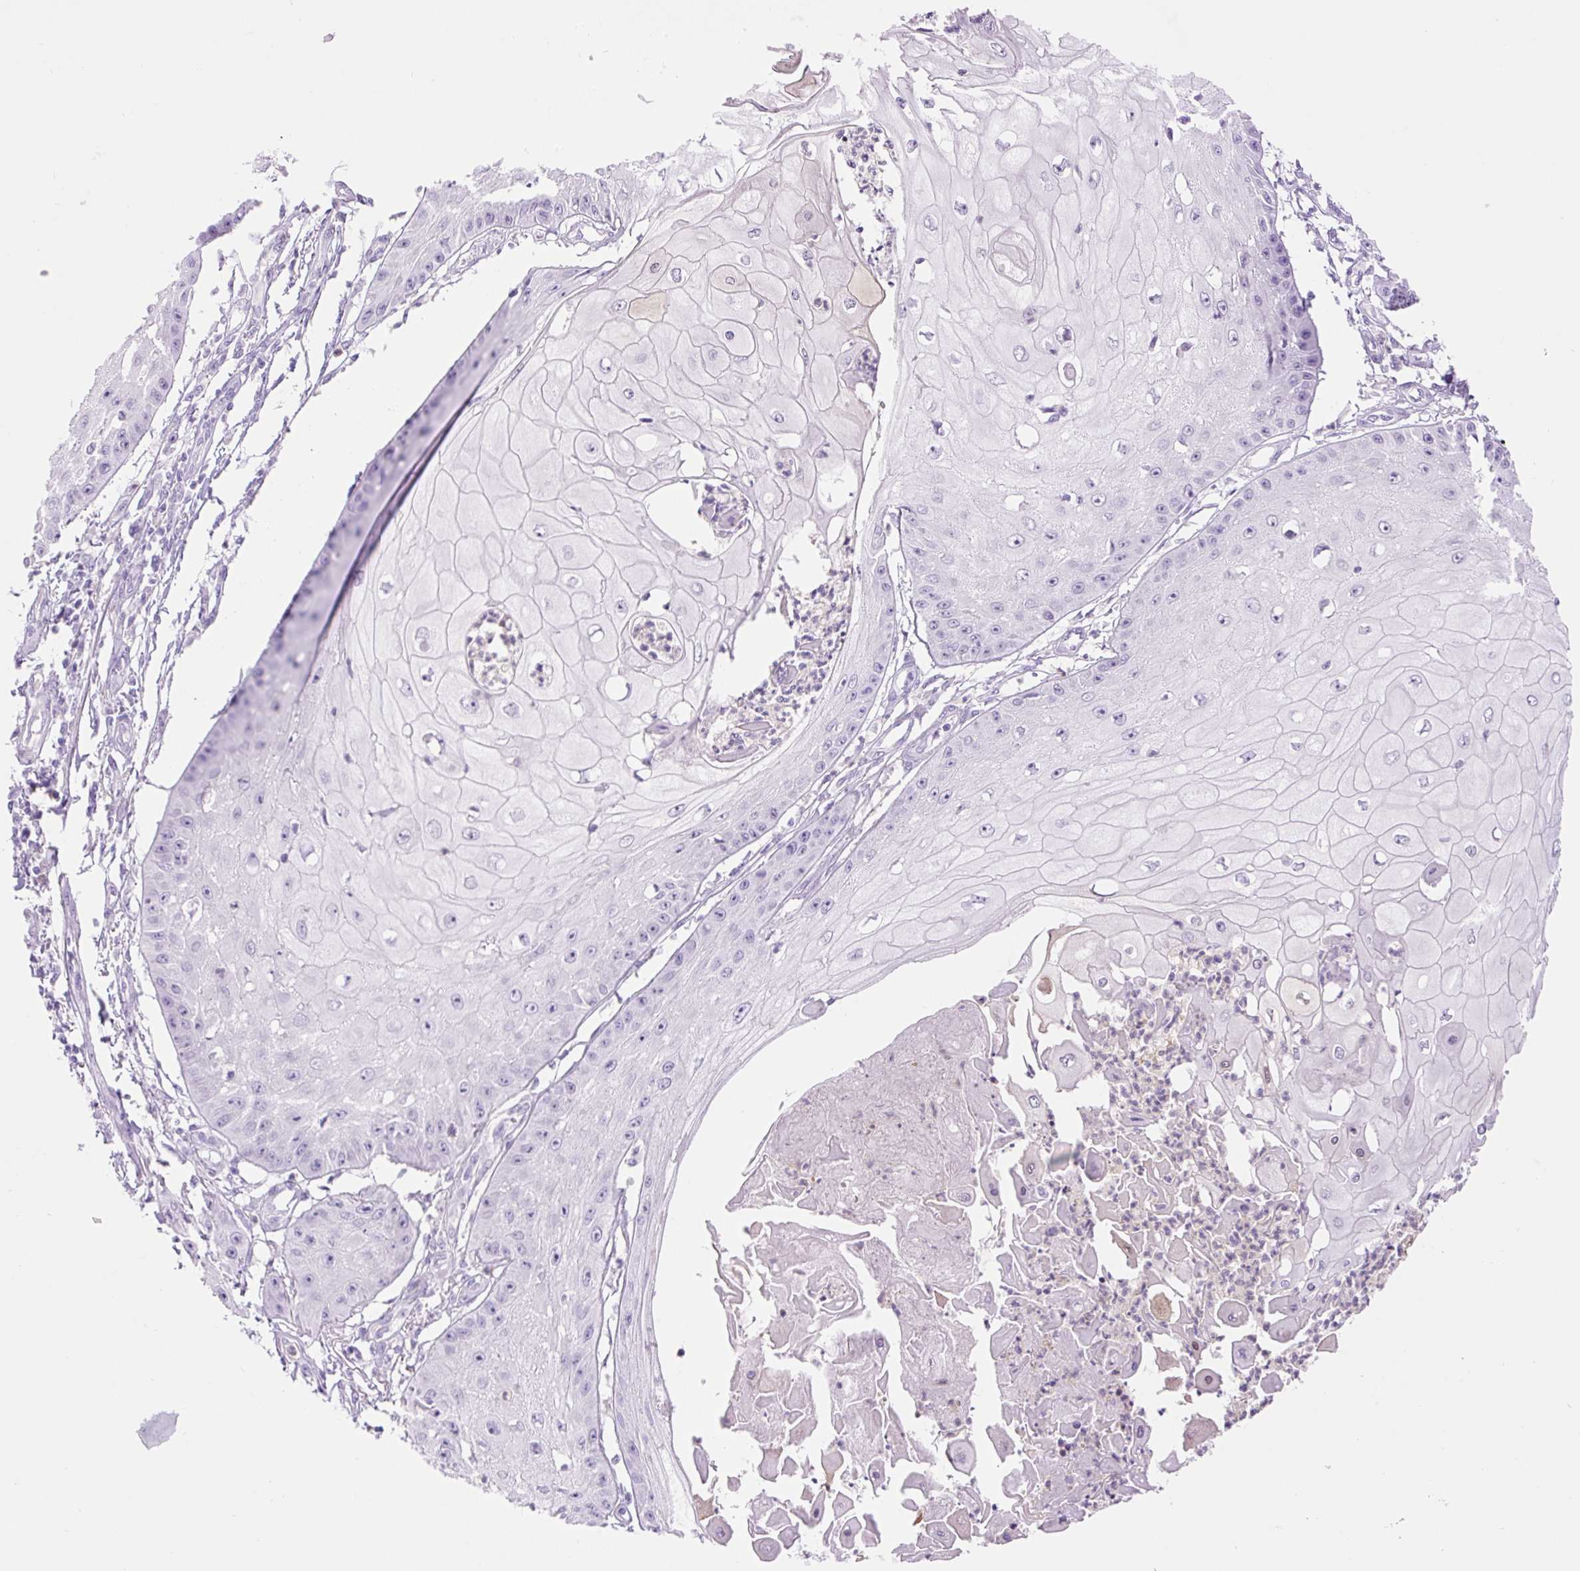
{"staining": {"intensity": "negative", "quantity": "none", "location": "none"}, "tissue": "skin cancer", "cell_type": "Tumor cells", "image_type": "cancer", "snomed": [{"axis": "morphology", "description": "Squamous cell carcinoma, NOS"}, {"axis": "topography", "description": "Skin"}], "caption": "A high-resolution image shows immunohistochemistry staining of skin squamous cell carcinoma, which shows no significant expression in tumor cells.", "gene": "SLC25A40", "patient": {"sex": "male", "age": 70}}